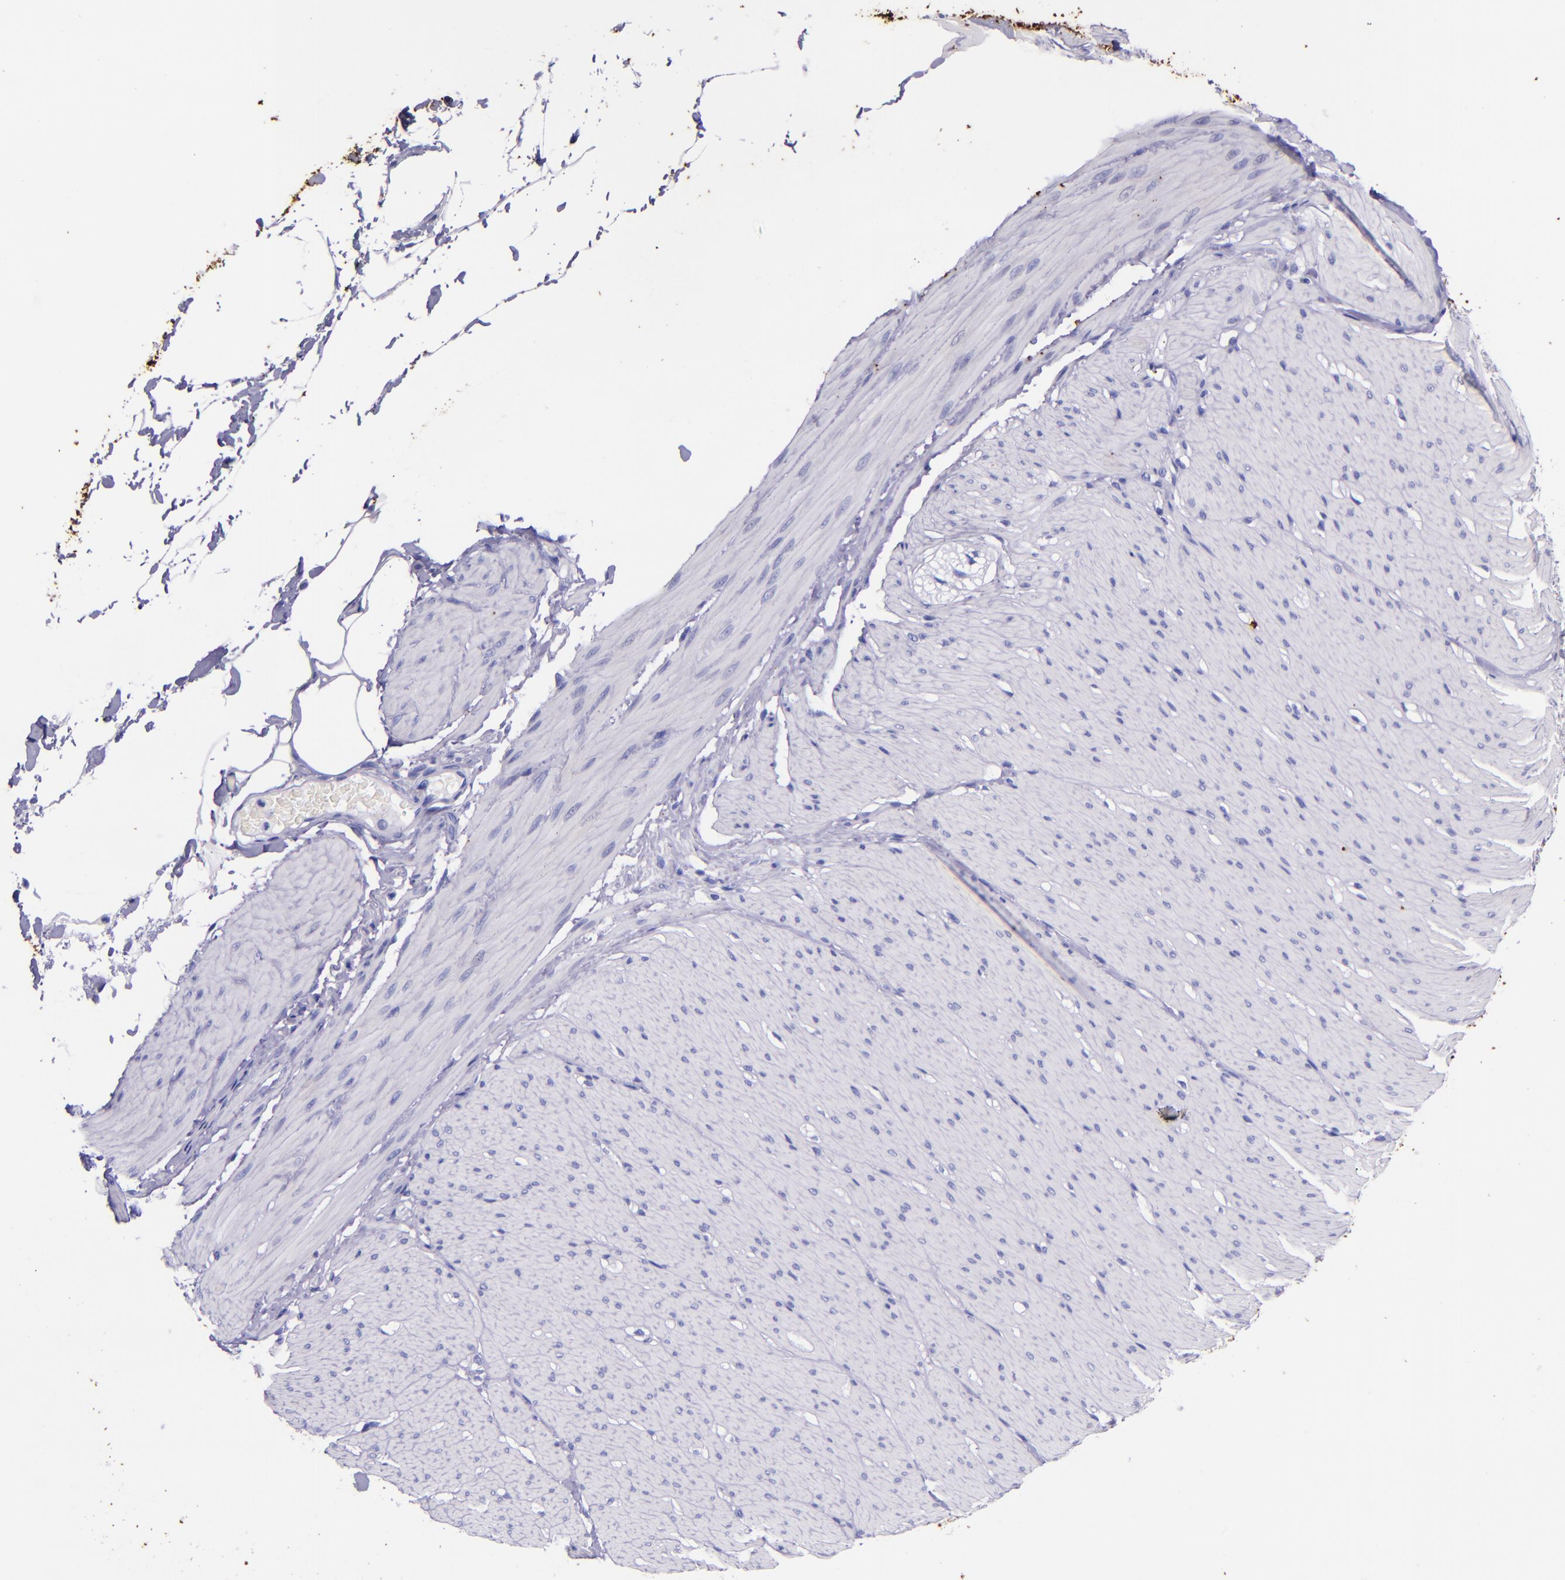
{"staining": {"intensity": "negative", "quantity": "none", "location": "none"}, "tissue": "smooth muscle", "cell_type": "Smooth muscle cells", "image_type": "normal", "snomed": [{"axis": "morphology", "description": "Normal tissue, NOS"}, {"axis": "topography", "description": "Smooth muscle"}, {"axis": "topography", "description": "Colon"}], "caption": "IHC micrograph of benign smooth muscle: human smooth muscle stained with DAB (3,3'-diaminobenzidine) shows no significant protein expression in smooth muscle cells.", "gene": "MBP", "patient": {"sex": "male", "age": 67}}